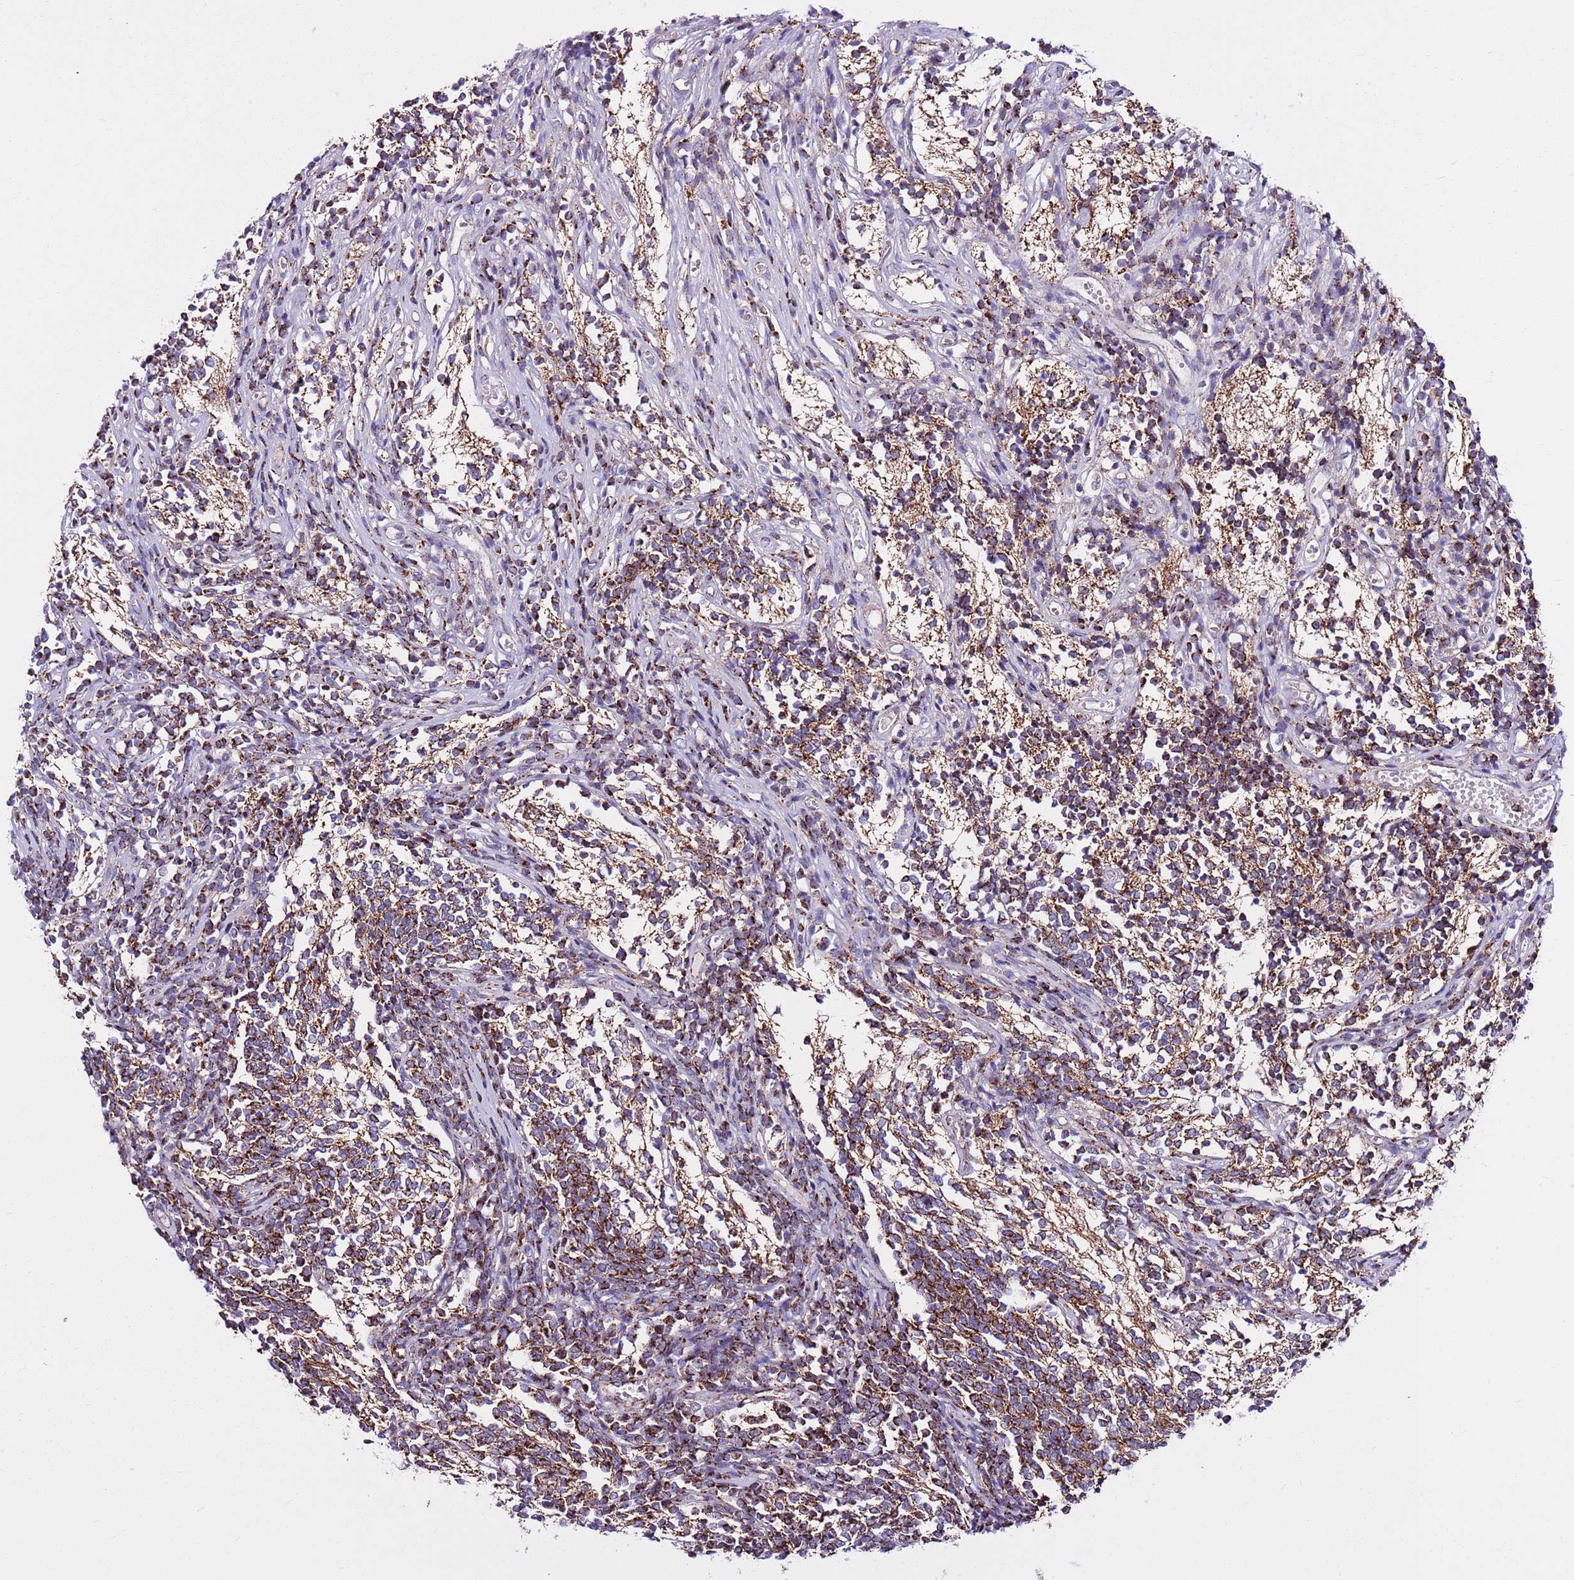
{"staining": {"intensity": "moderate", "quantity": "25%-75%", "location": "cytoplasmic/membranous"}, "tissue": "glioma", "cell_type": "Tumor cells", "image_type": "cancer", "snomed": [{"axis": "morphology", "description": "Glioma, malignant, Low grade"}, {"axis": "topography", "description": "Brain"}], "caption": "Immunohistochemical staining of human malignant glioma (low-grade) reveals moderate cytoplasmic/membranous protein staining in about 25%-75% of tumor cells.", "gene": "HECTD4", "patient": {"sex": "female", "age": 1}}